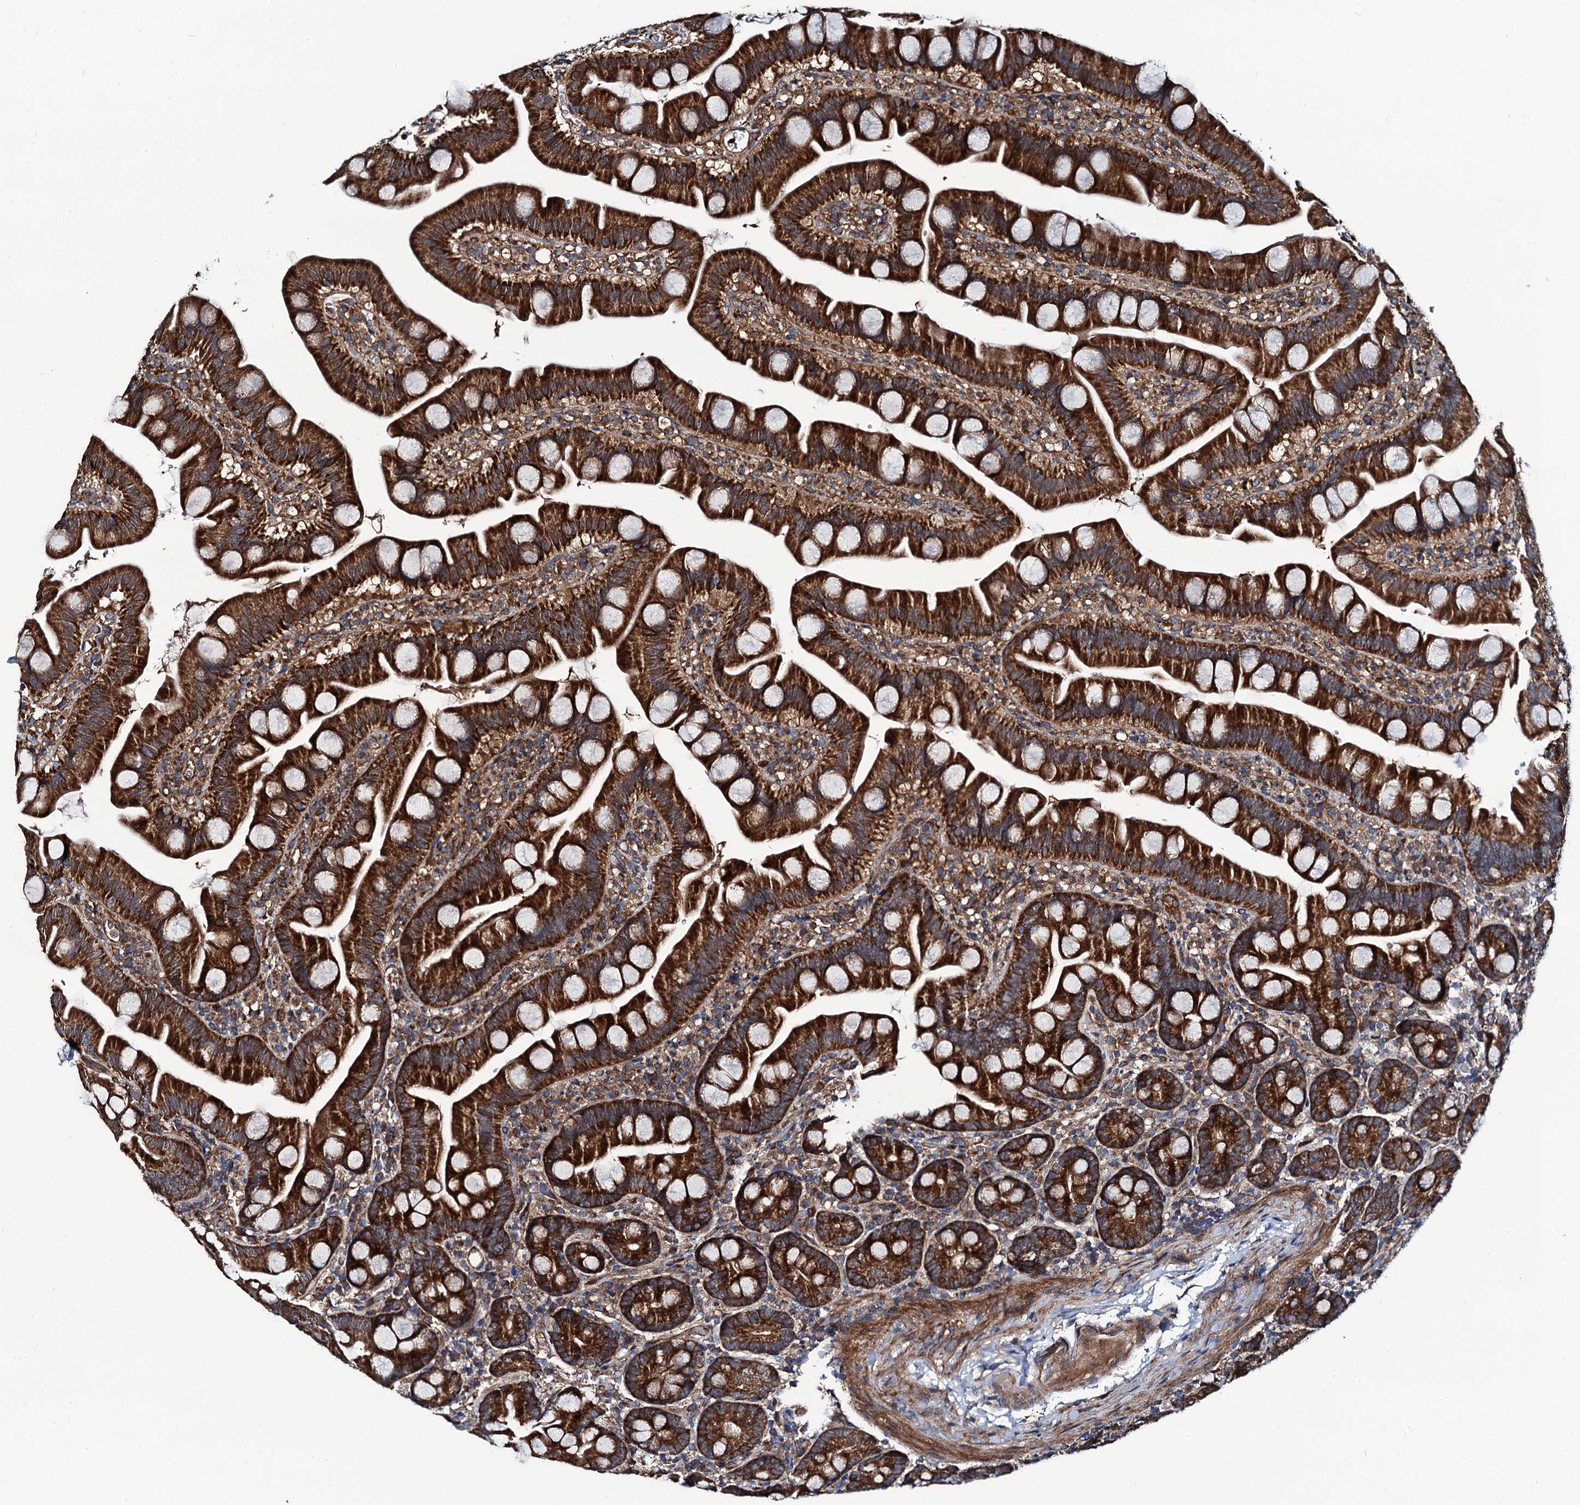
{"staining": {"intensity": "strong", "quantity": ">75%", "location": "cytoplasmic/membranous"}, "tissue": "small intestine", "cell_type": "Glandular cells", "image_type": "normal", "snomed": [{"axis": "morphology", "description": "Normal tissue, NOS"}, {"axis": "topography", "description": "Small intestine"}], "caption": "Benign small intestine shows strong cytoplasmic/membranous expression in approximately >75% of glandular cells.", "gene": "NEK1", "patient": {"sex": "female", "age": 68}}